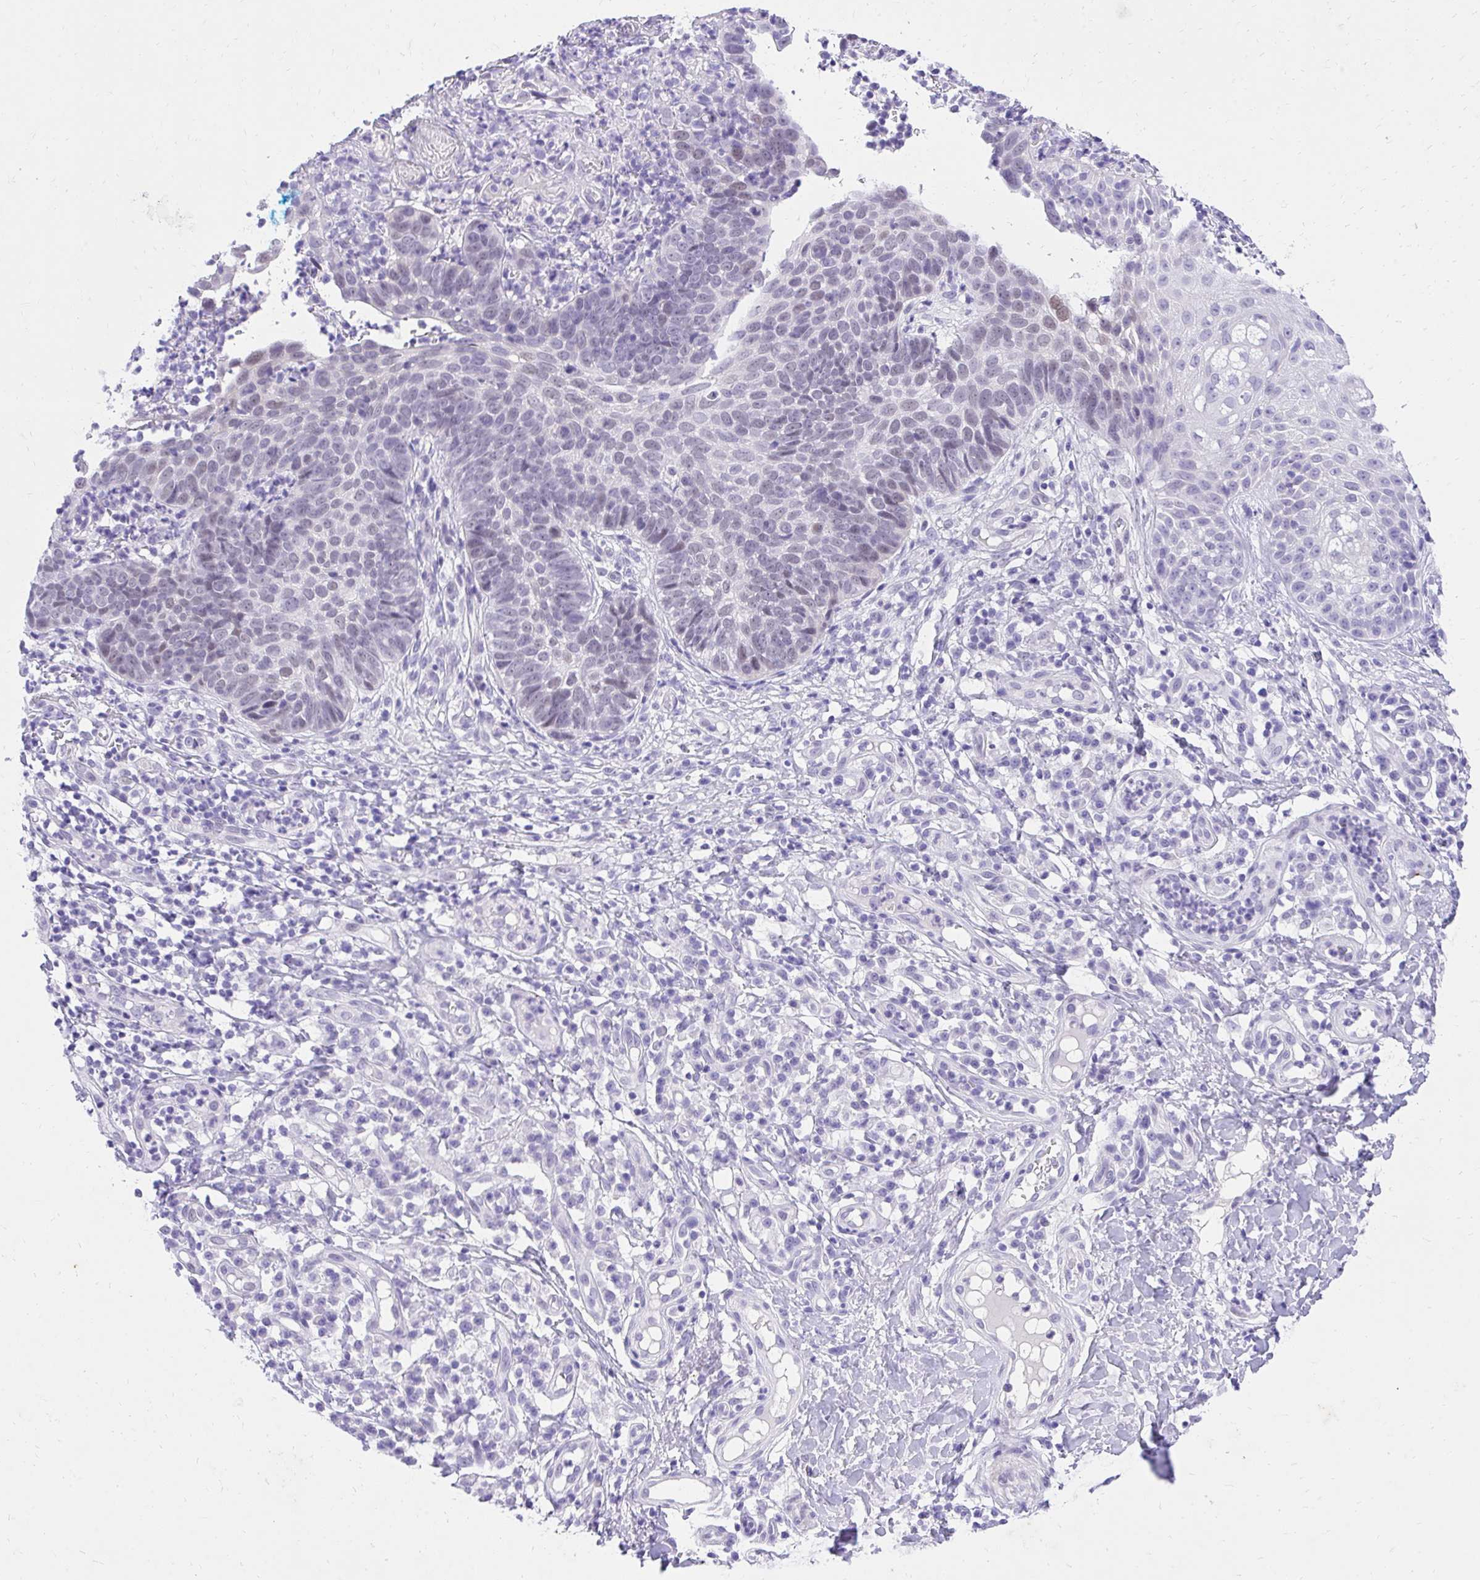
{"staining": {"intensity": "weak", "quantity": "<25%", "location": "nuclear"}, "tissue": "skin cancer", "cell_type": "Tumor cells", "image_type": "cancer", "snomed": [{"axis": "morphology", "description": "Basal cell carcinoma"}, {"axis": "topography", "description": "Skin"}, {"axis": "topography", "description": "Skin of leg"}], "caption": "Tumor cells show no significant expression in skin basal cell carcinoma.", "gene": "KLK1", "patient": {"sex": "female", "age": 87}}